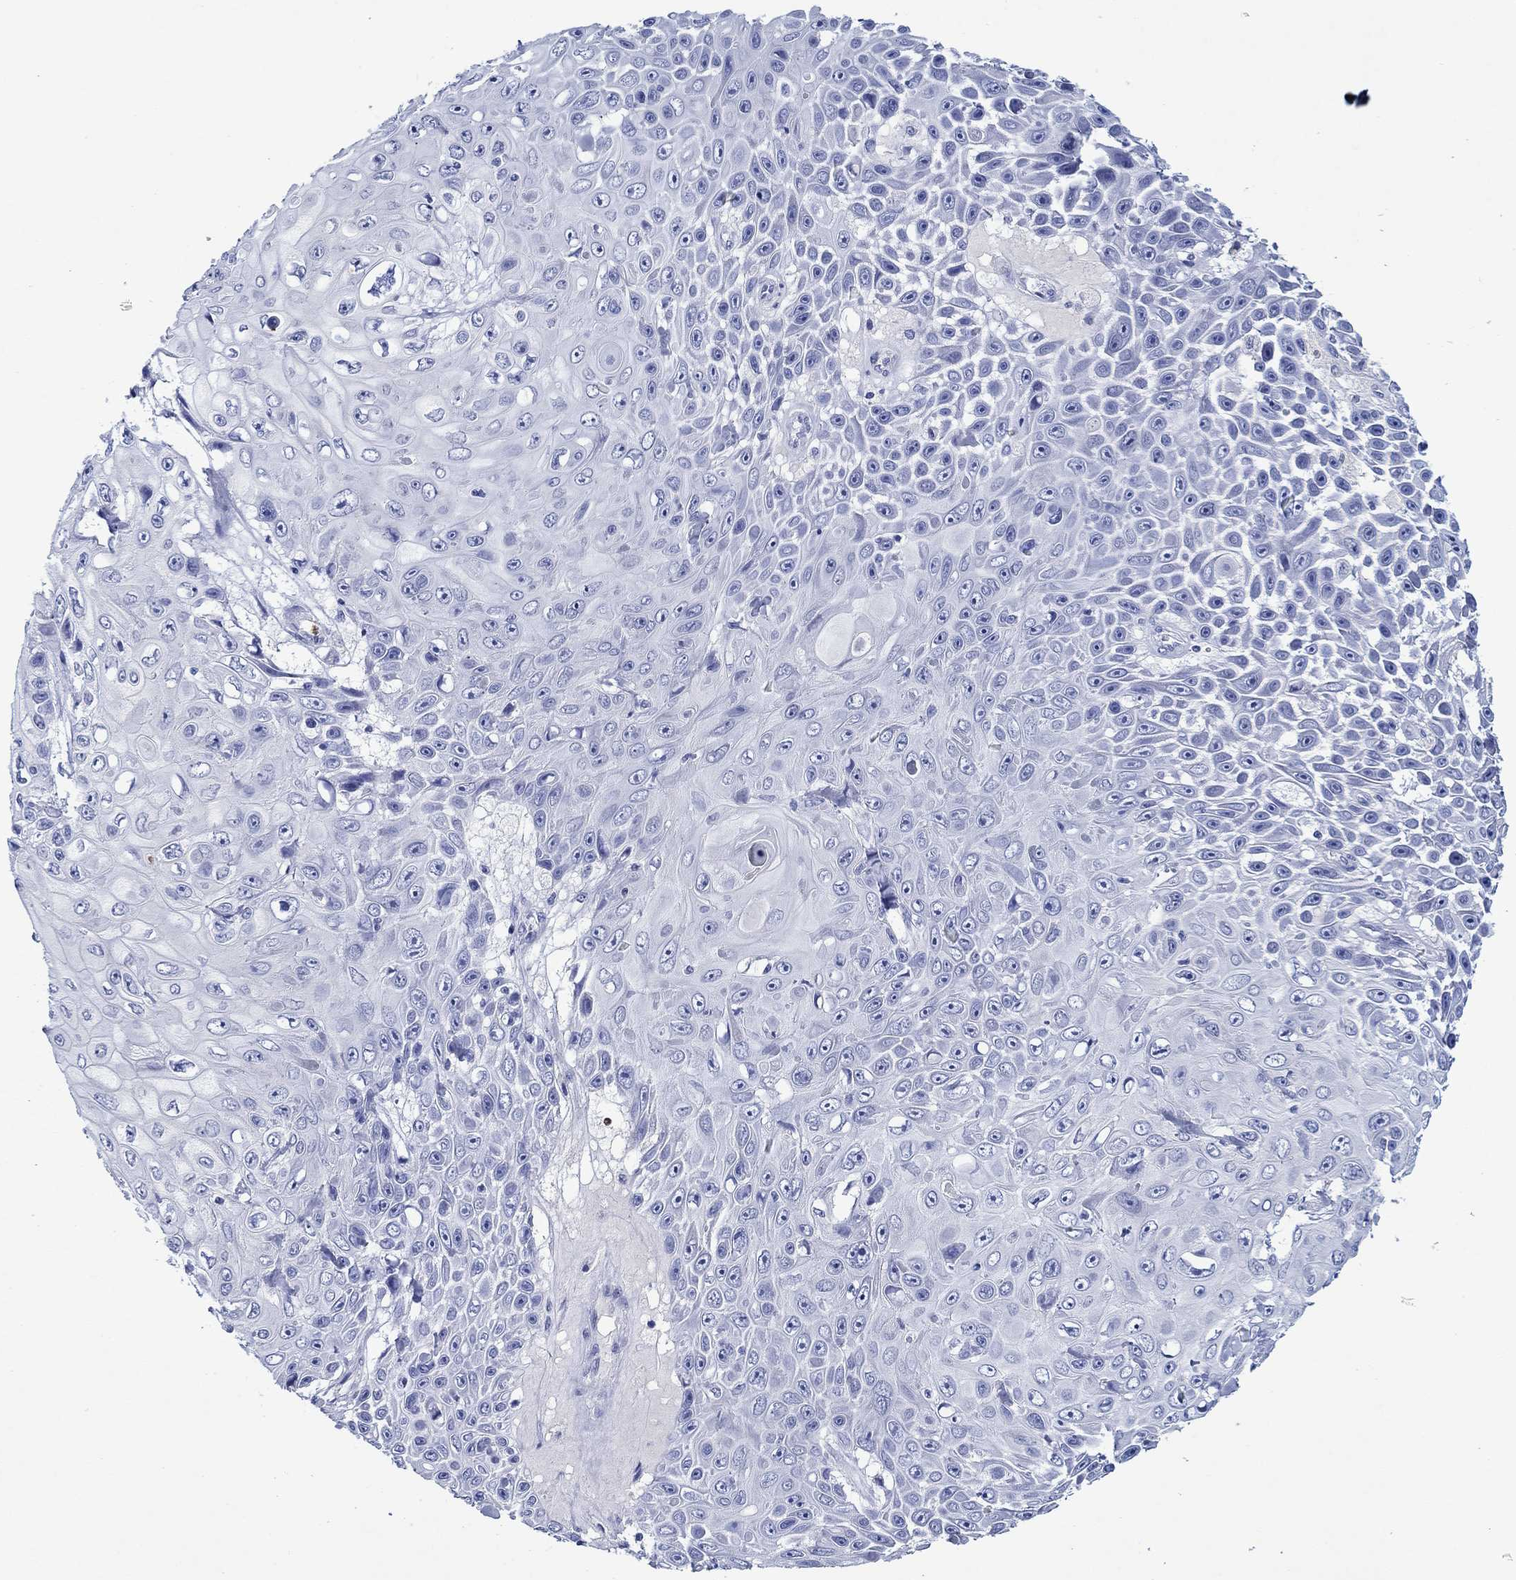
{"staining": {"intensity": "negative", "quantity": "none", "location": "none"}, "tissue": "skin cancer", "cell_type": "Tumor cells", "image_type": "cancer", "snomed": [{"axis": "morphology", "description": "Squamous cell carcinoma, NOS"}, {"axis": "topography", "description": "Skin"}], "caption": "The histopathology image reveals no staining of tumor cells in squamous cell carcinoma (skin).", "gene": "EPX", "patient": {"sex": "male", "age": 82}}